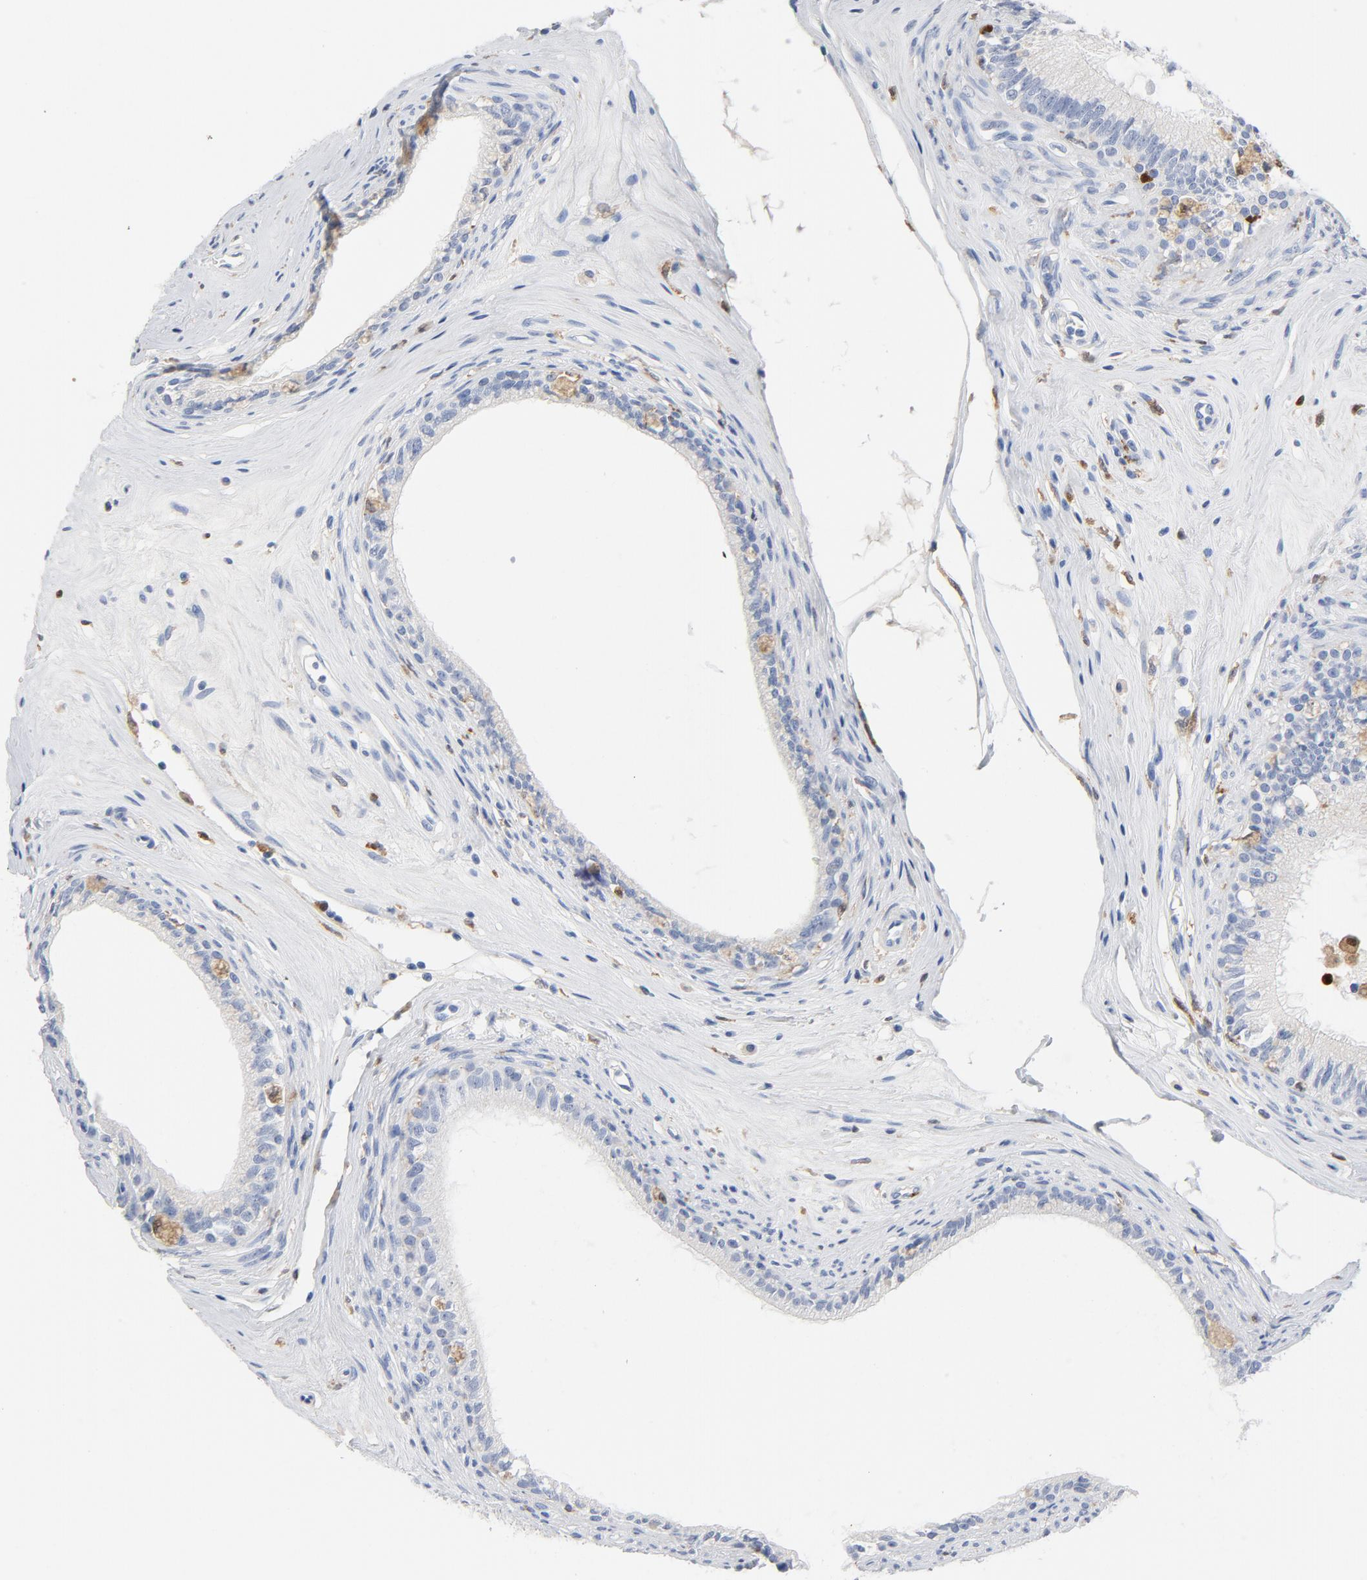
{"staining": {"intensity": "negative", "quantity": "none", "location": "none"}, "tissue": "epididymis", "cell_type": "Glandular cells", "image_type": "normal", "snomed": [{"axis": "morphology", "description": "Normal tissue, NOS"}, {"axis": "morphology", "description": "Inflammation, NOS"}, {"axis": "topography", "description": "Epididymis"}], "caption": "Benign epididymis was stained to show a protein in brown. There is no significant positivity in glandular cells. Nuclei are stained in blue.", "gene": "NCF1", "patient": {"sex": "male", "age": 84}}